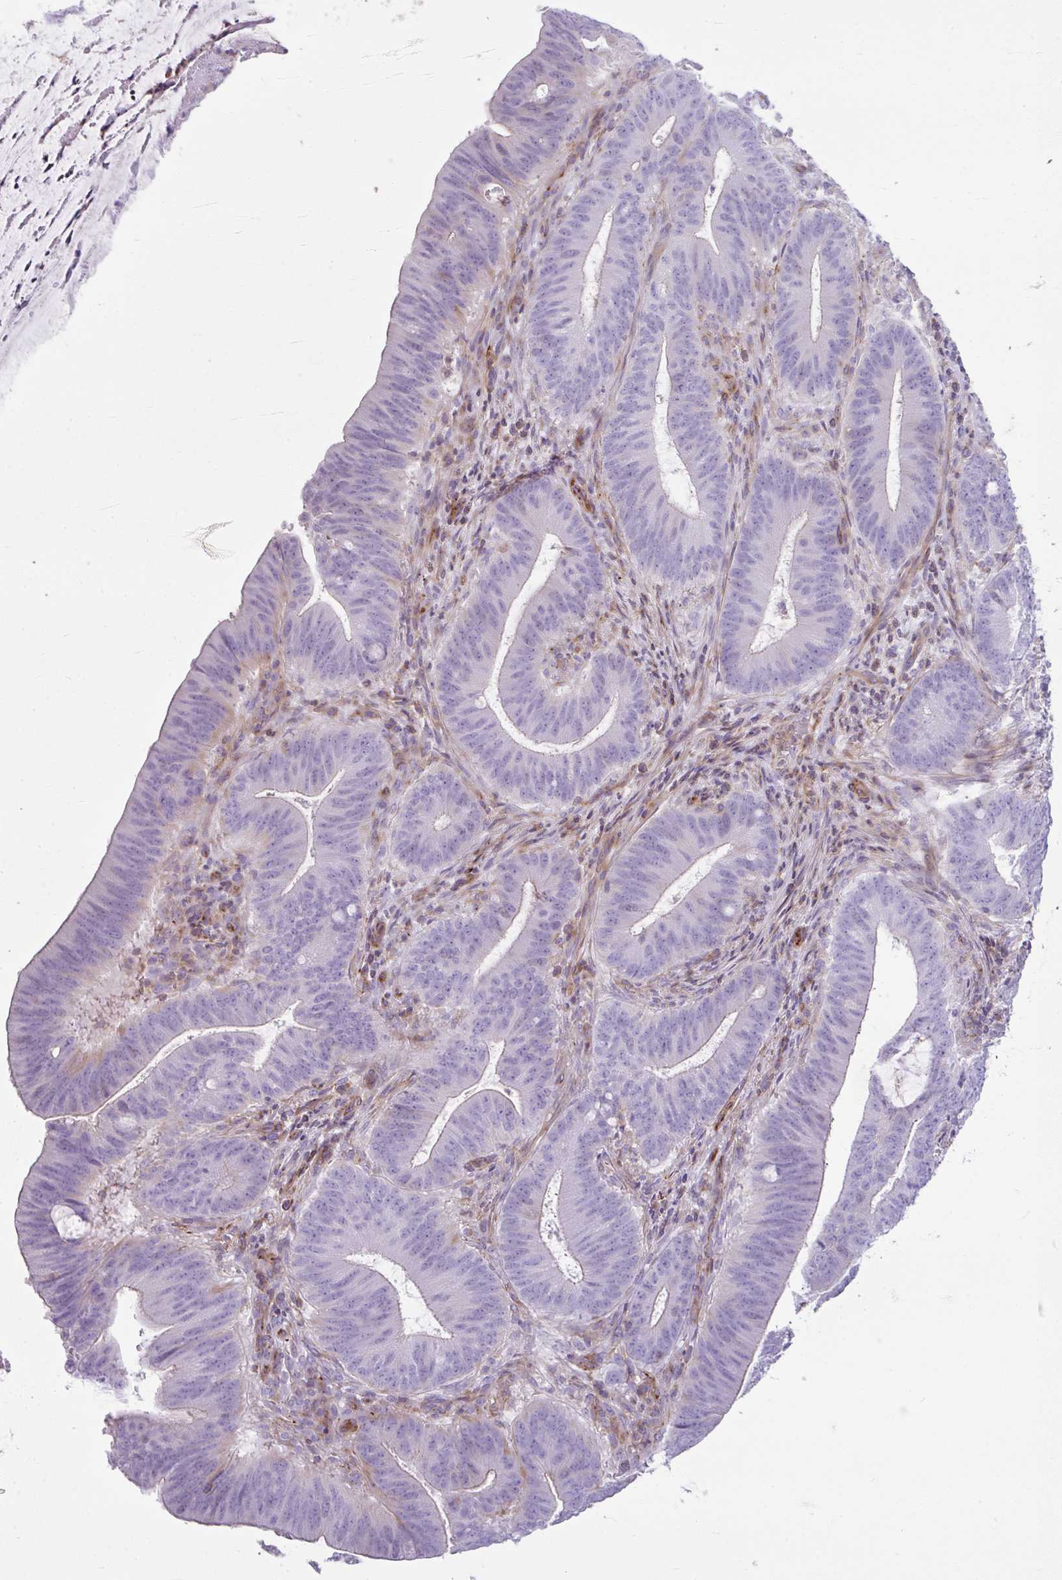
{"staining": {"intensity": "negative", "quantity": "none", "location": "none"}, "tissue": "colorectal cancer", "cell_type": "Tumor cells", "image_type": "cancer", "snomed": [{"axis": "morphology", "description": "Adenocarcinoma, NOS"}, {"axis": "topography", "description": "Colon"}], "caption": "Immunohistochemical staining of adenocarcinoma (colorectal) exhibits no significant staining in tumor cells.", "gene": "CDRT15", "patient": {"sex": "female", "age": 43}}